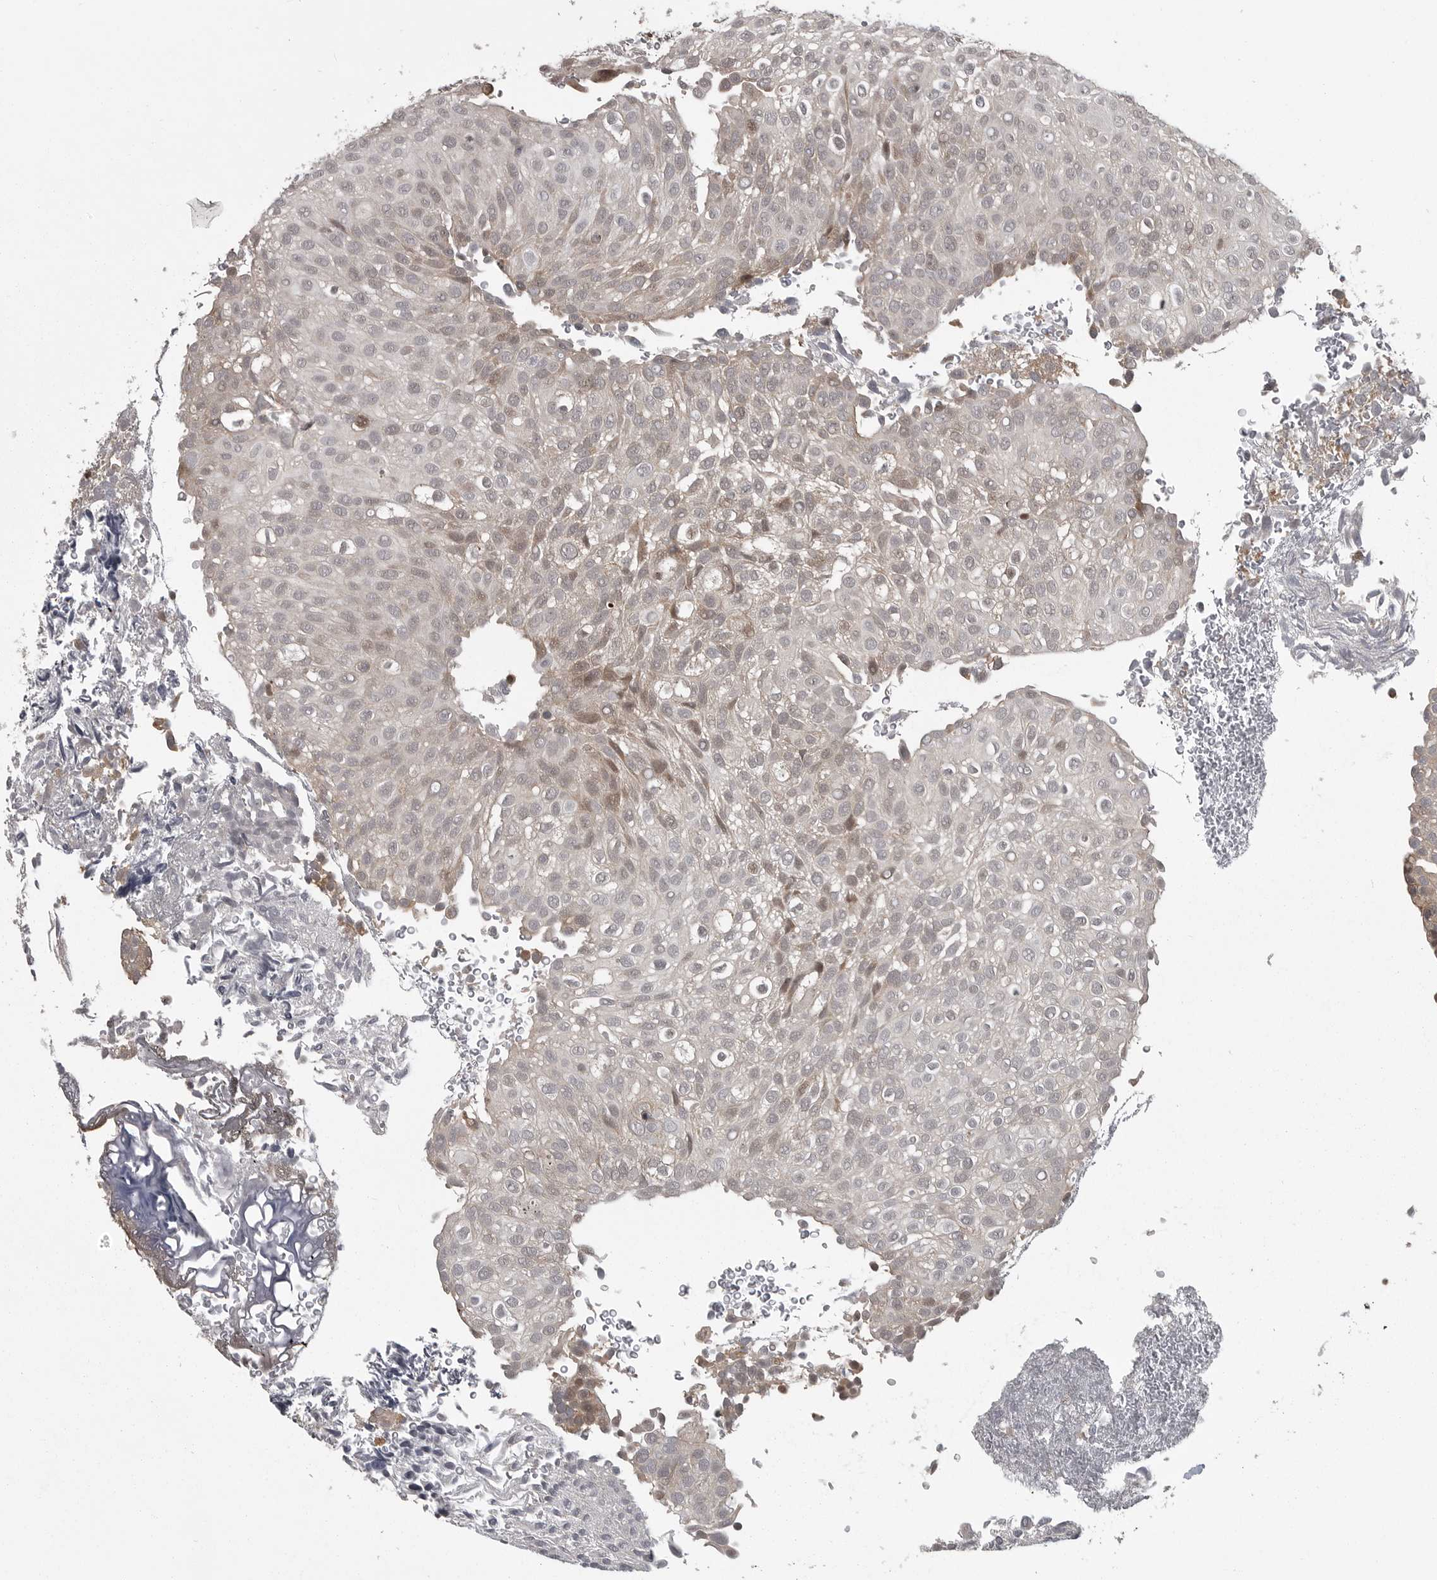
{"staining": {"intensity": "weak", "quantity": "<25%", "location": "cytoplasmic/membranous"}, "tissue": "urothelial cancer", "cell_type": "Tumor cells", "image_type": "cancer", "snomed": [{"axis": "morphology", "description": "Urothelial carcinoma, Low grade"}, {"axis": "topography", "description": "Urinary bladder"}], "caption": "Histopathology image shows no protein staining in tumor cells of urothelial cancer tissue.", "gene": "DNAJC8", "patient": {"sex": "male", "age": 78}}